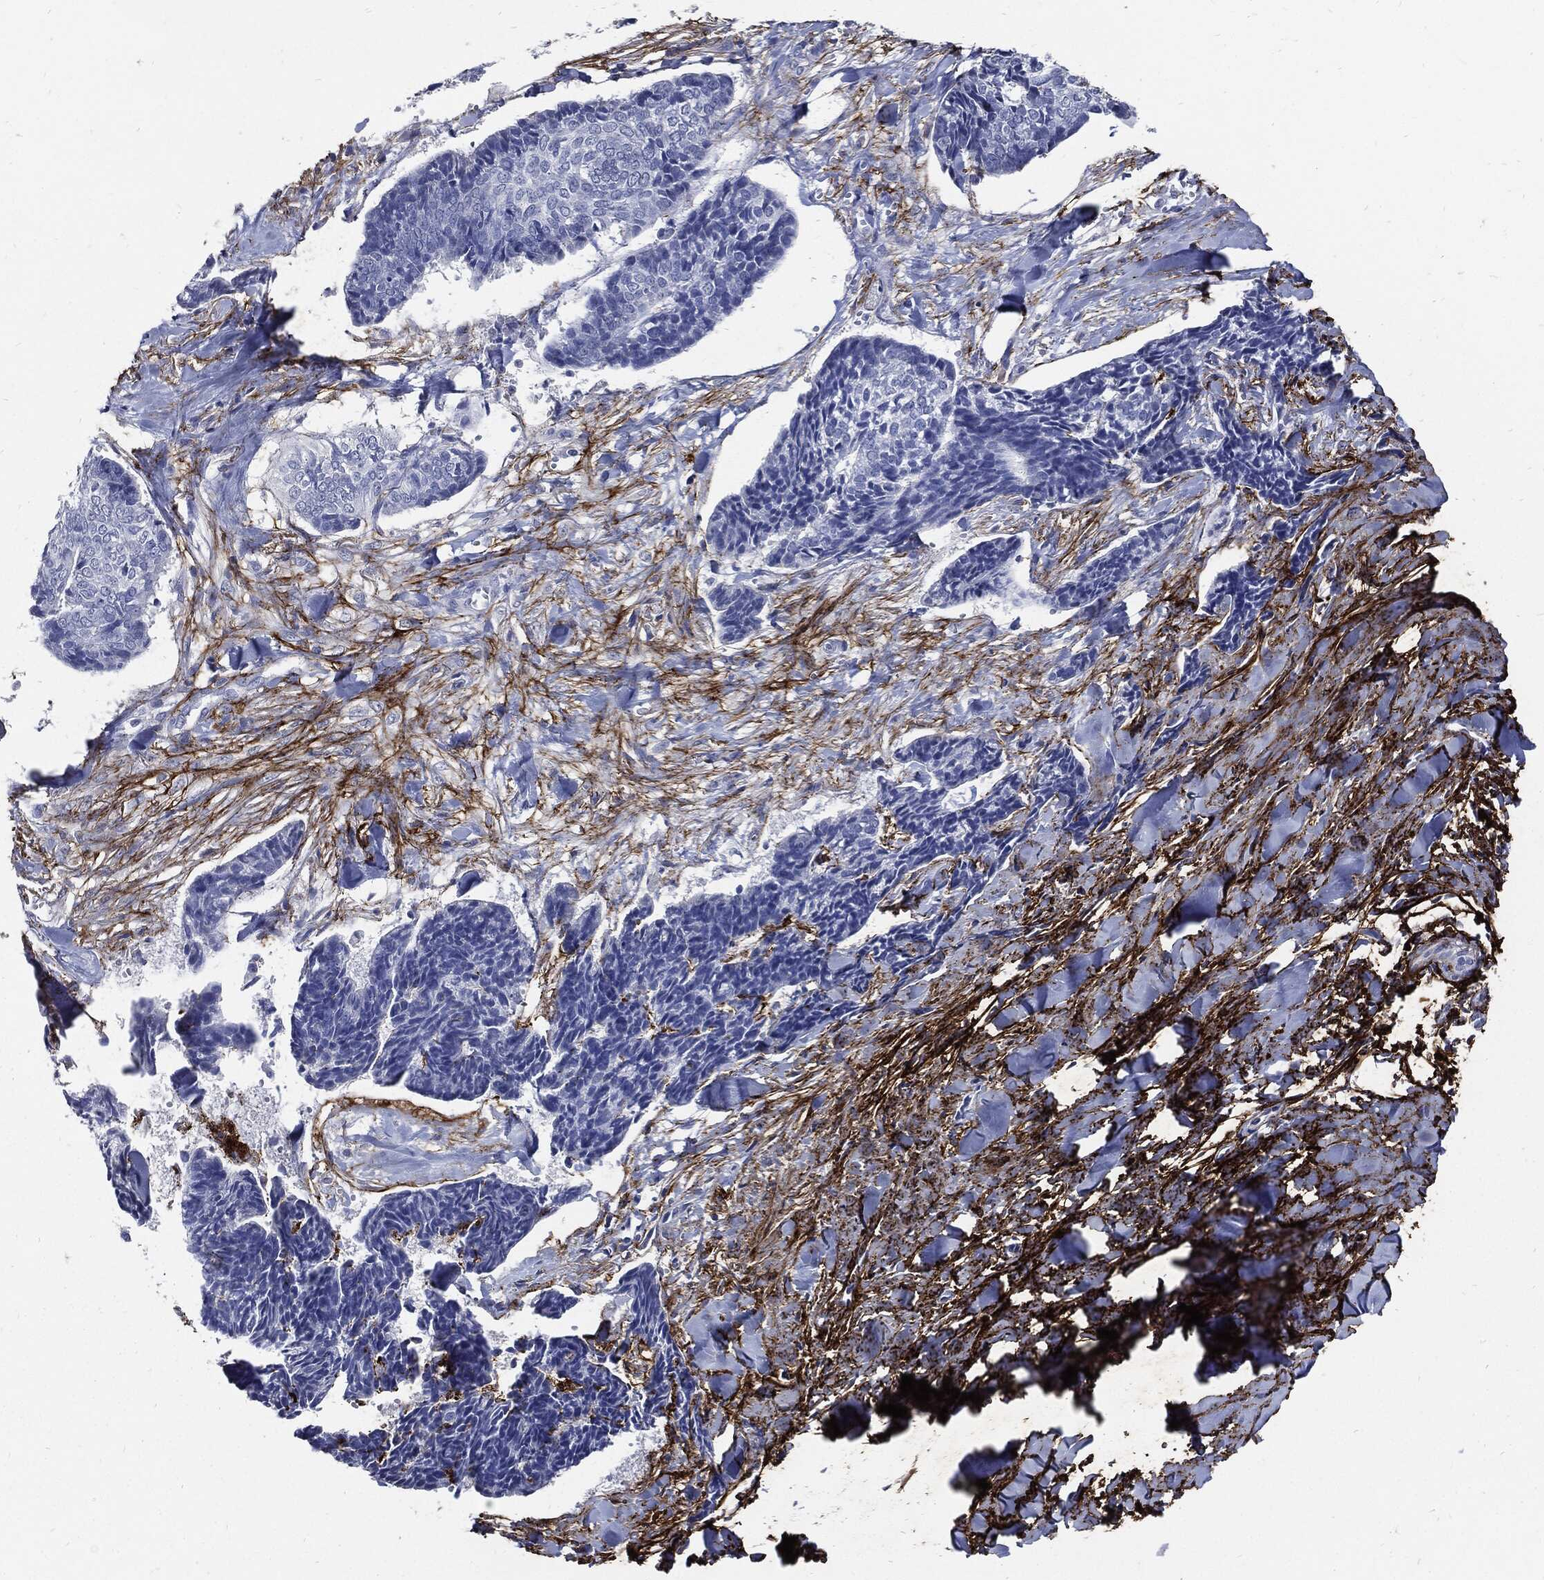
{"staining": {"intensity": "negative", "quantity": "none", "location": "none"}, "tissue": "skin cancer", "cell_type": "Tumor cells", "image_type": "cancer", "snomed": [{"axis": "morphology", "description": "Basal cell carcinoma"}, {"axis": "topography", "description": "Skin"}], "caption": "The histopathology image displays no staining of tumor cells in basal cell carcinoma (skin). (Stains: DAB IHC with hematoxylin counter stain, Microscopy: brightfield microscopy at high magnification).", "gene": "FBN1", "patient": {"sex": "male", "age": 86}}